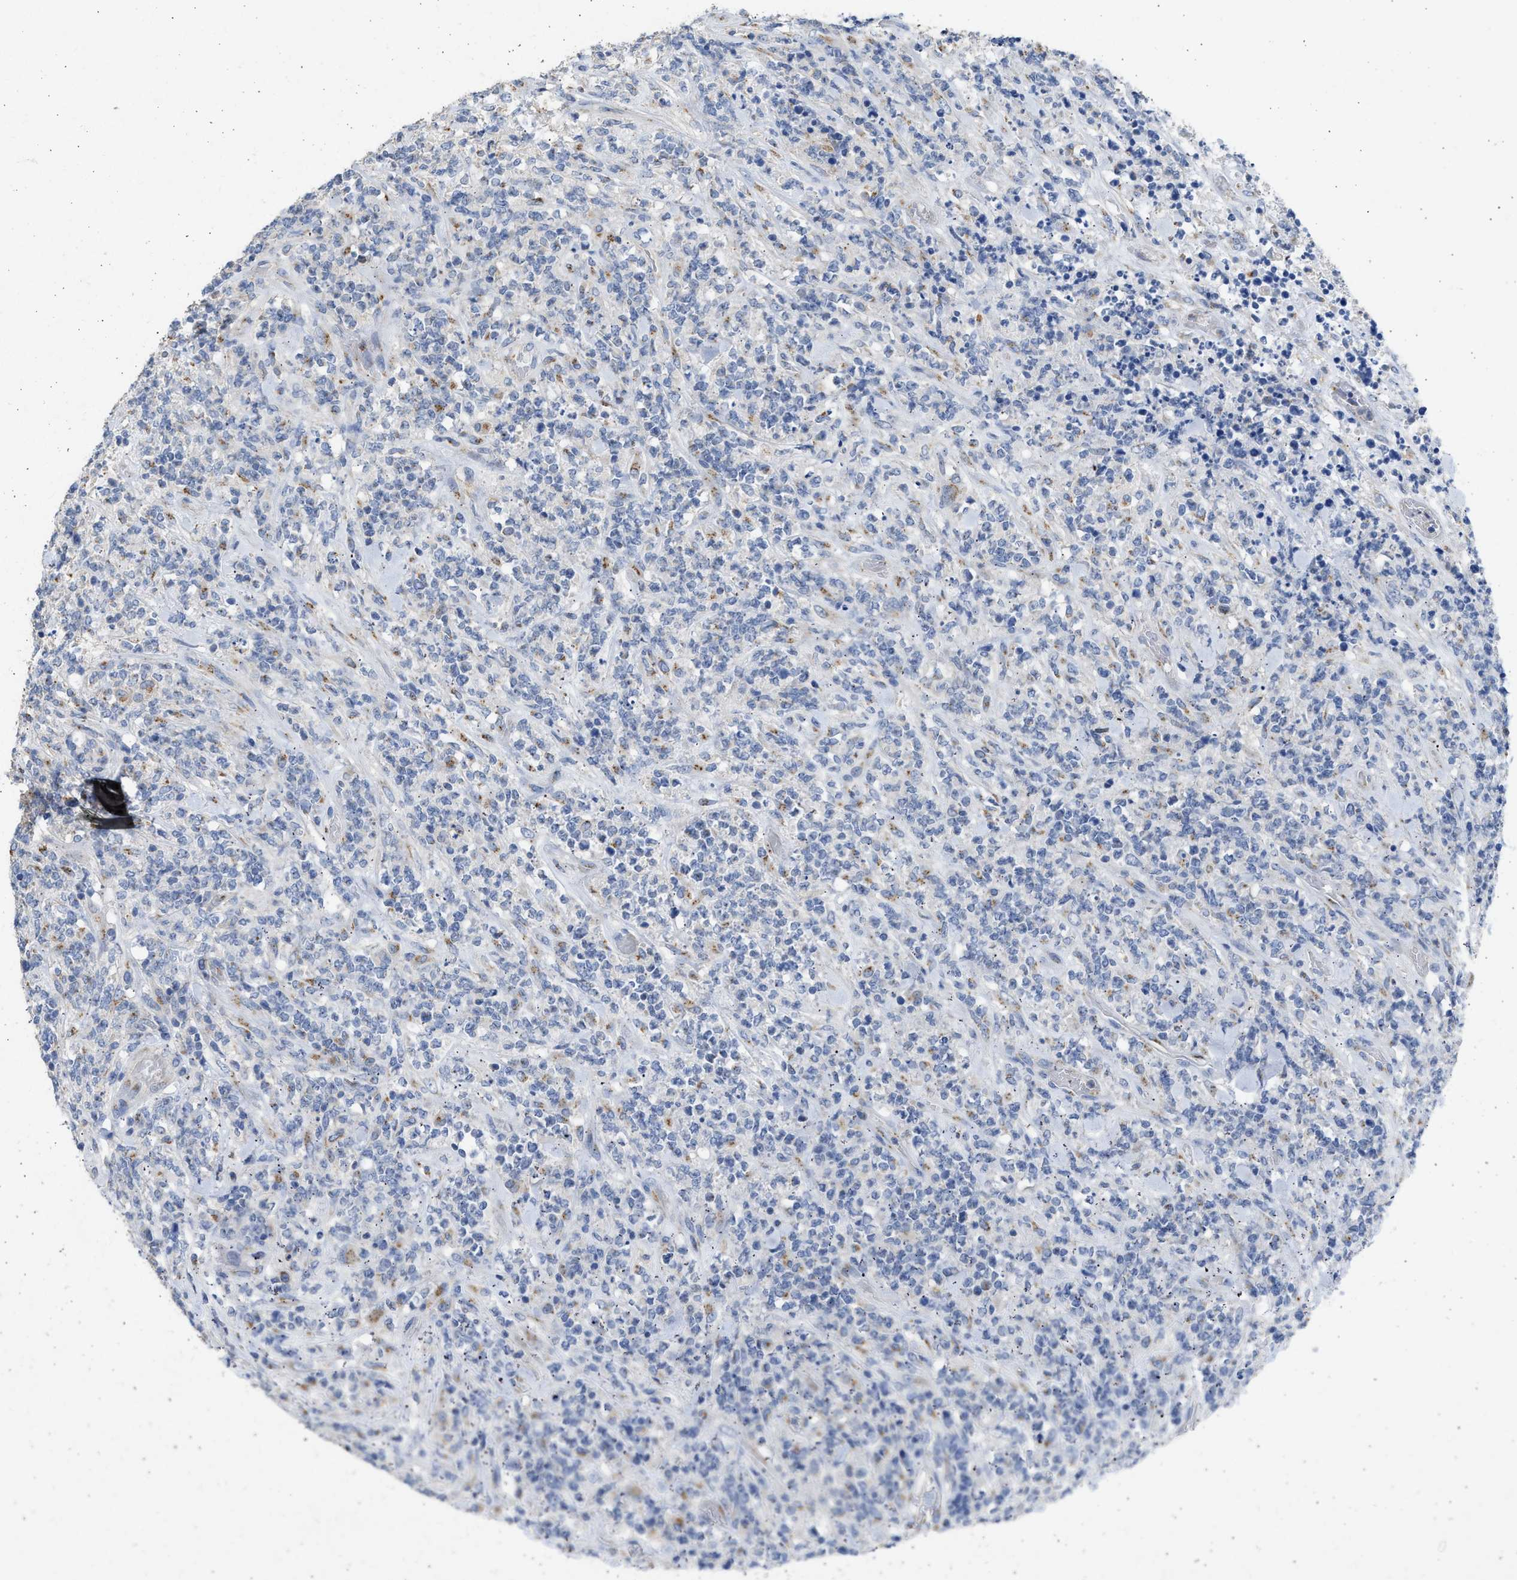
{"staining": {"intensity": "negative", "quantity": "none", "location": "none"}, "tissue": "lymphoma", "cell_type": "Tumor cells", "image_type": "cancer", "snomed": [{"axis": "morphology", "description": "Malignant lymphoma, non-Hodgkin's type, High grade"}, {"axis": "topography", "description": "Soft tissue"}], "caption": "High power microscopy histopathology image of an immunohistochemistry (IHC) image of lymphoma, revealing no significant staining in tumor cells.", "gene": "IPO8", "patient": {"sex": "male", "age": 18}}